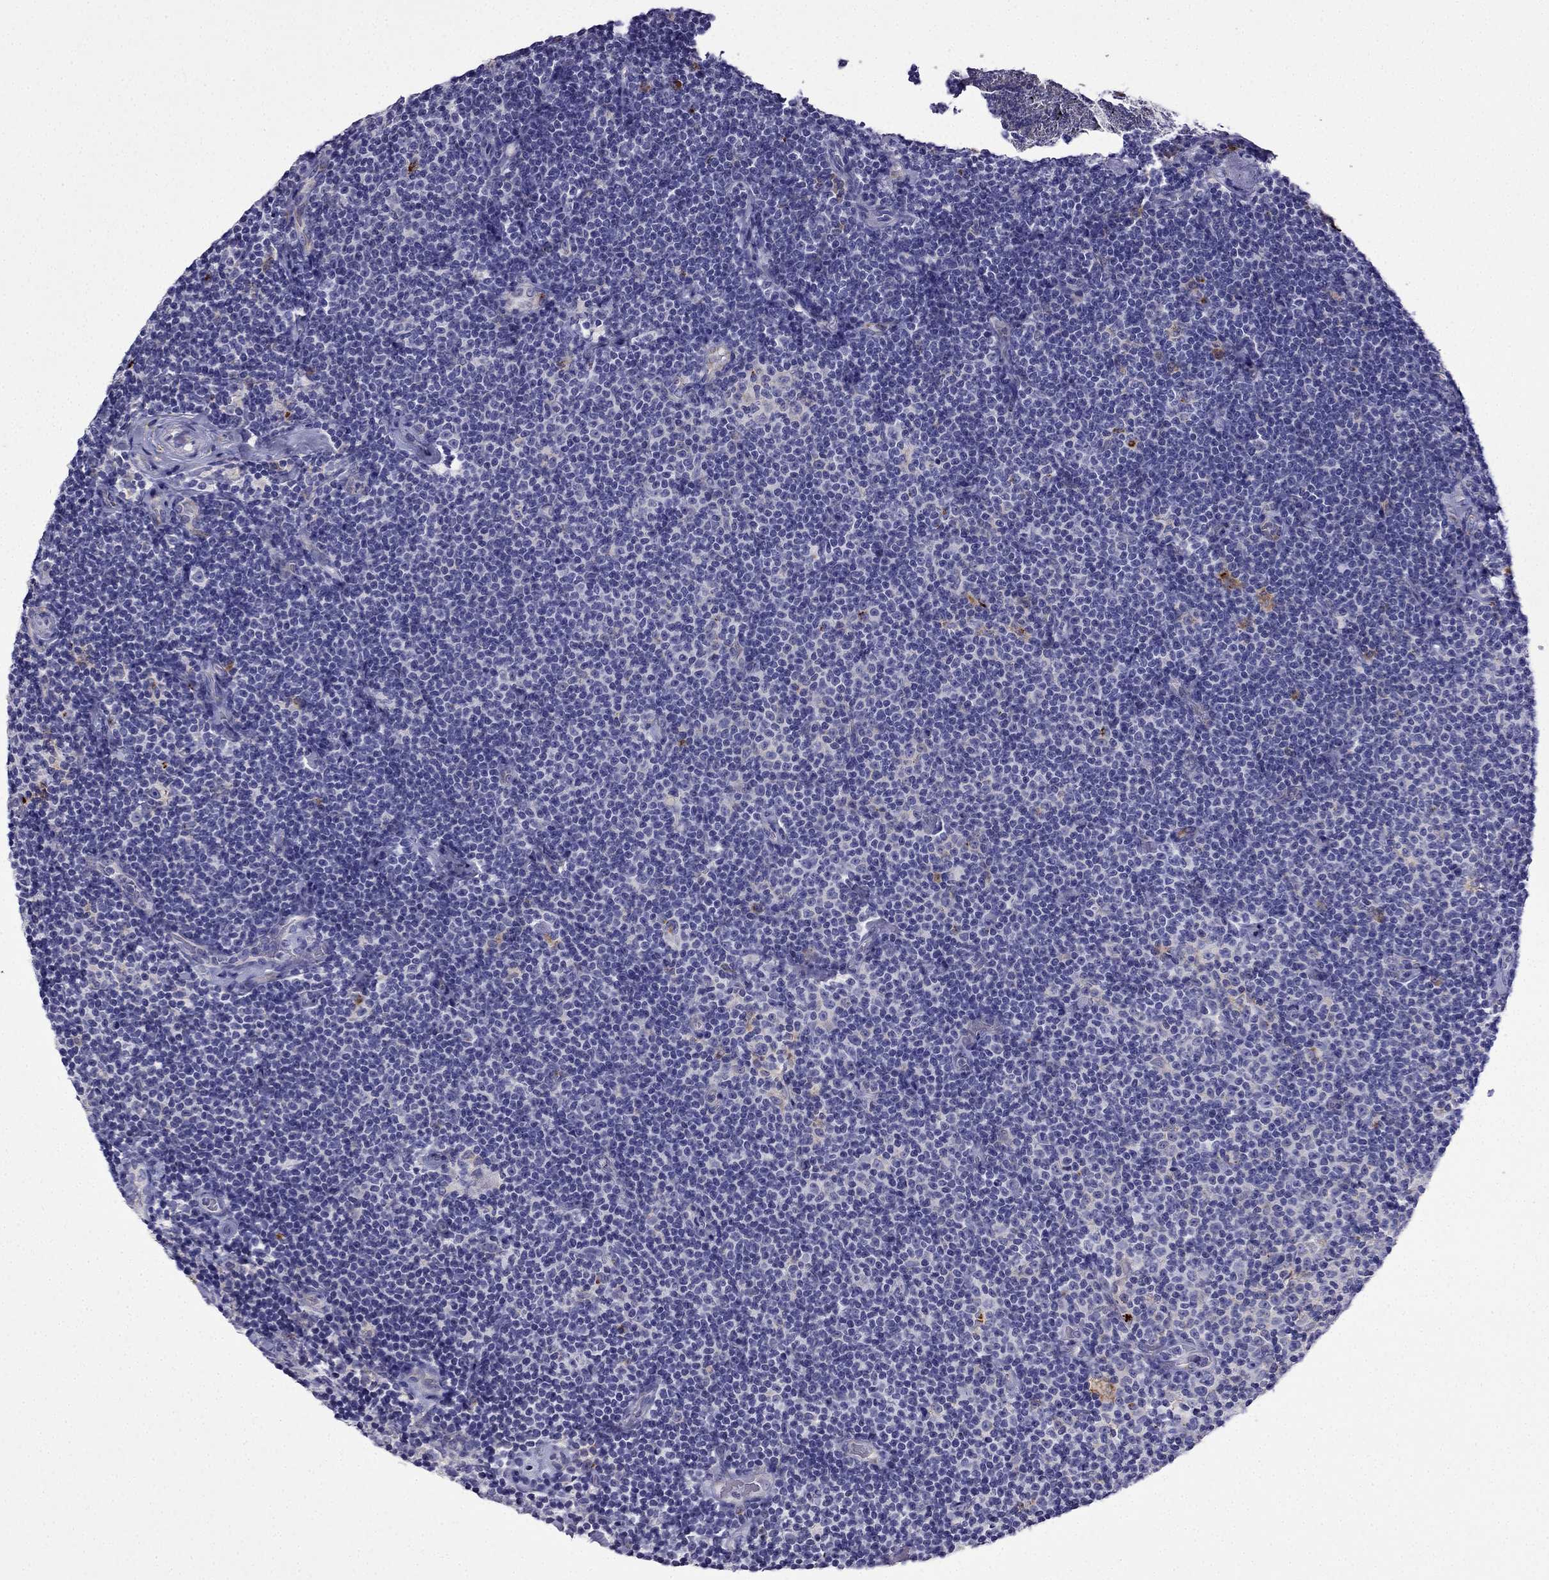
{"staining": {"intensity": "negative", "quantity": "none", "location": "none"}, "tissue": "lymphoma", "cell_type": "Tumor cells", "image_type": "cancer", "snomed": [{"axis": "morphology", "description": "Malignant lymphoma, non-Hodgkin's type, Low grade"}, {"axis": "topography", "description": "Lymph node"}], "caption": "Tumor cells are negative for brown protein staining in low-grade malignant lymphoma, non-Hodgkin's type.", "gene": "TSSK4", "patient": {"sex": "male", "age": 81}}